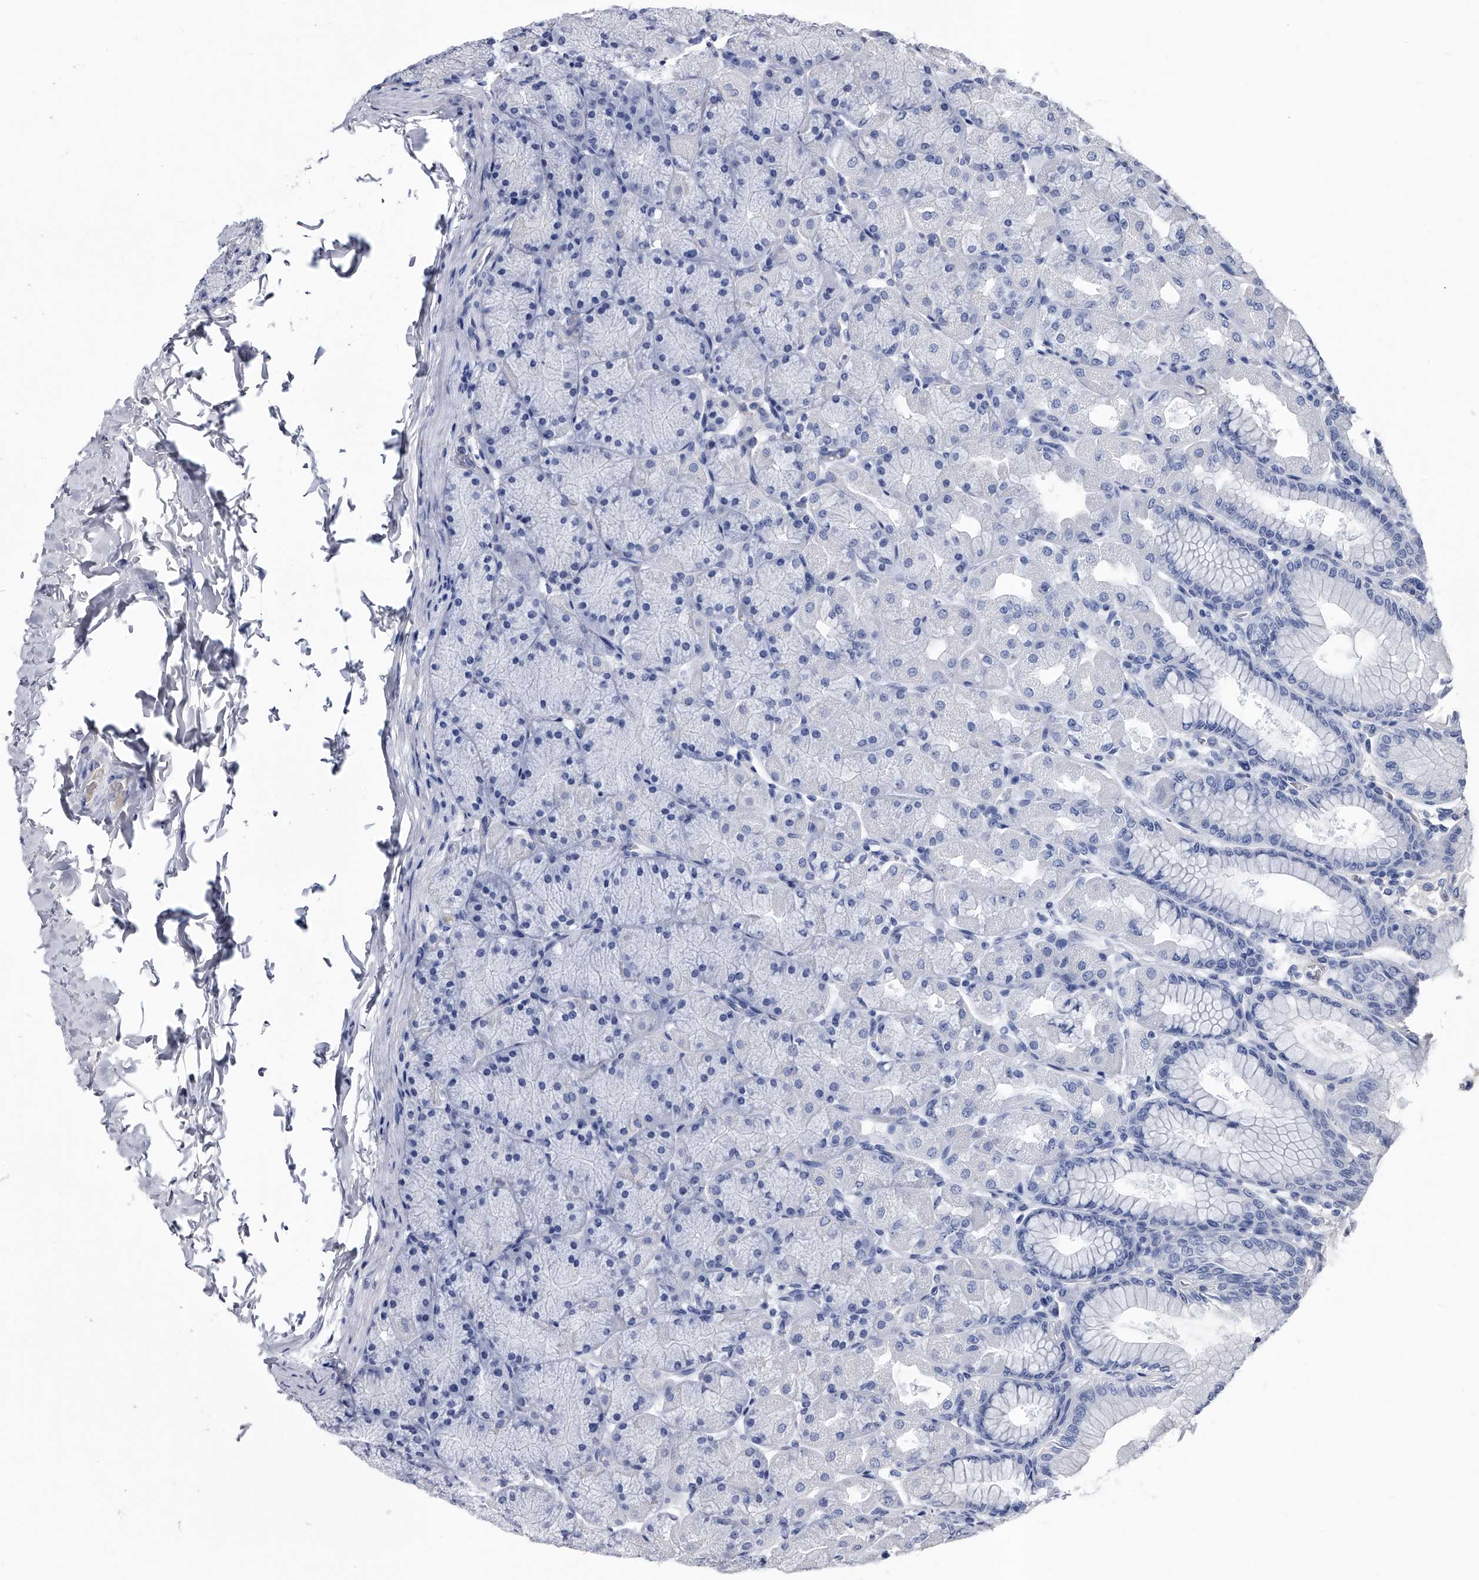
{"staining": {"intensity": "negative", "quantity": "none", "location": "none"}, "tissue": "stomach", "cell_type": "Glandular cells", "image_type": "normal", "snomed": [{"axis": "morphology", "description": "Normal tissue, NOS"}, {"axis": "topography", "description": "Stomach, upper"}], "caption": "Glandular cells are negative for protein expression in benign human stomach.", "gene": "EFCAB7", "patient": {"sex": "female", "age": 56}}